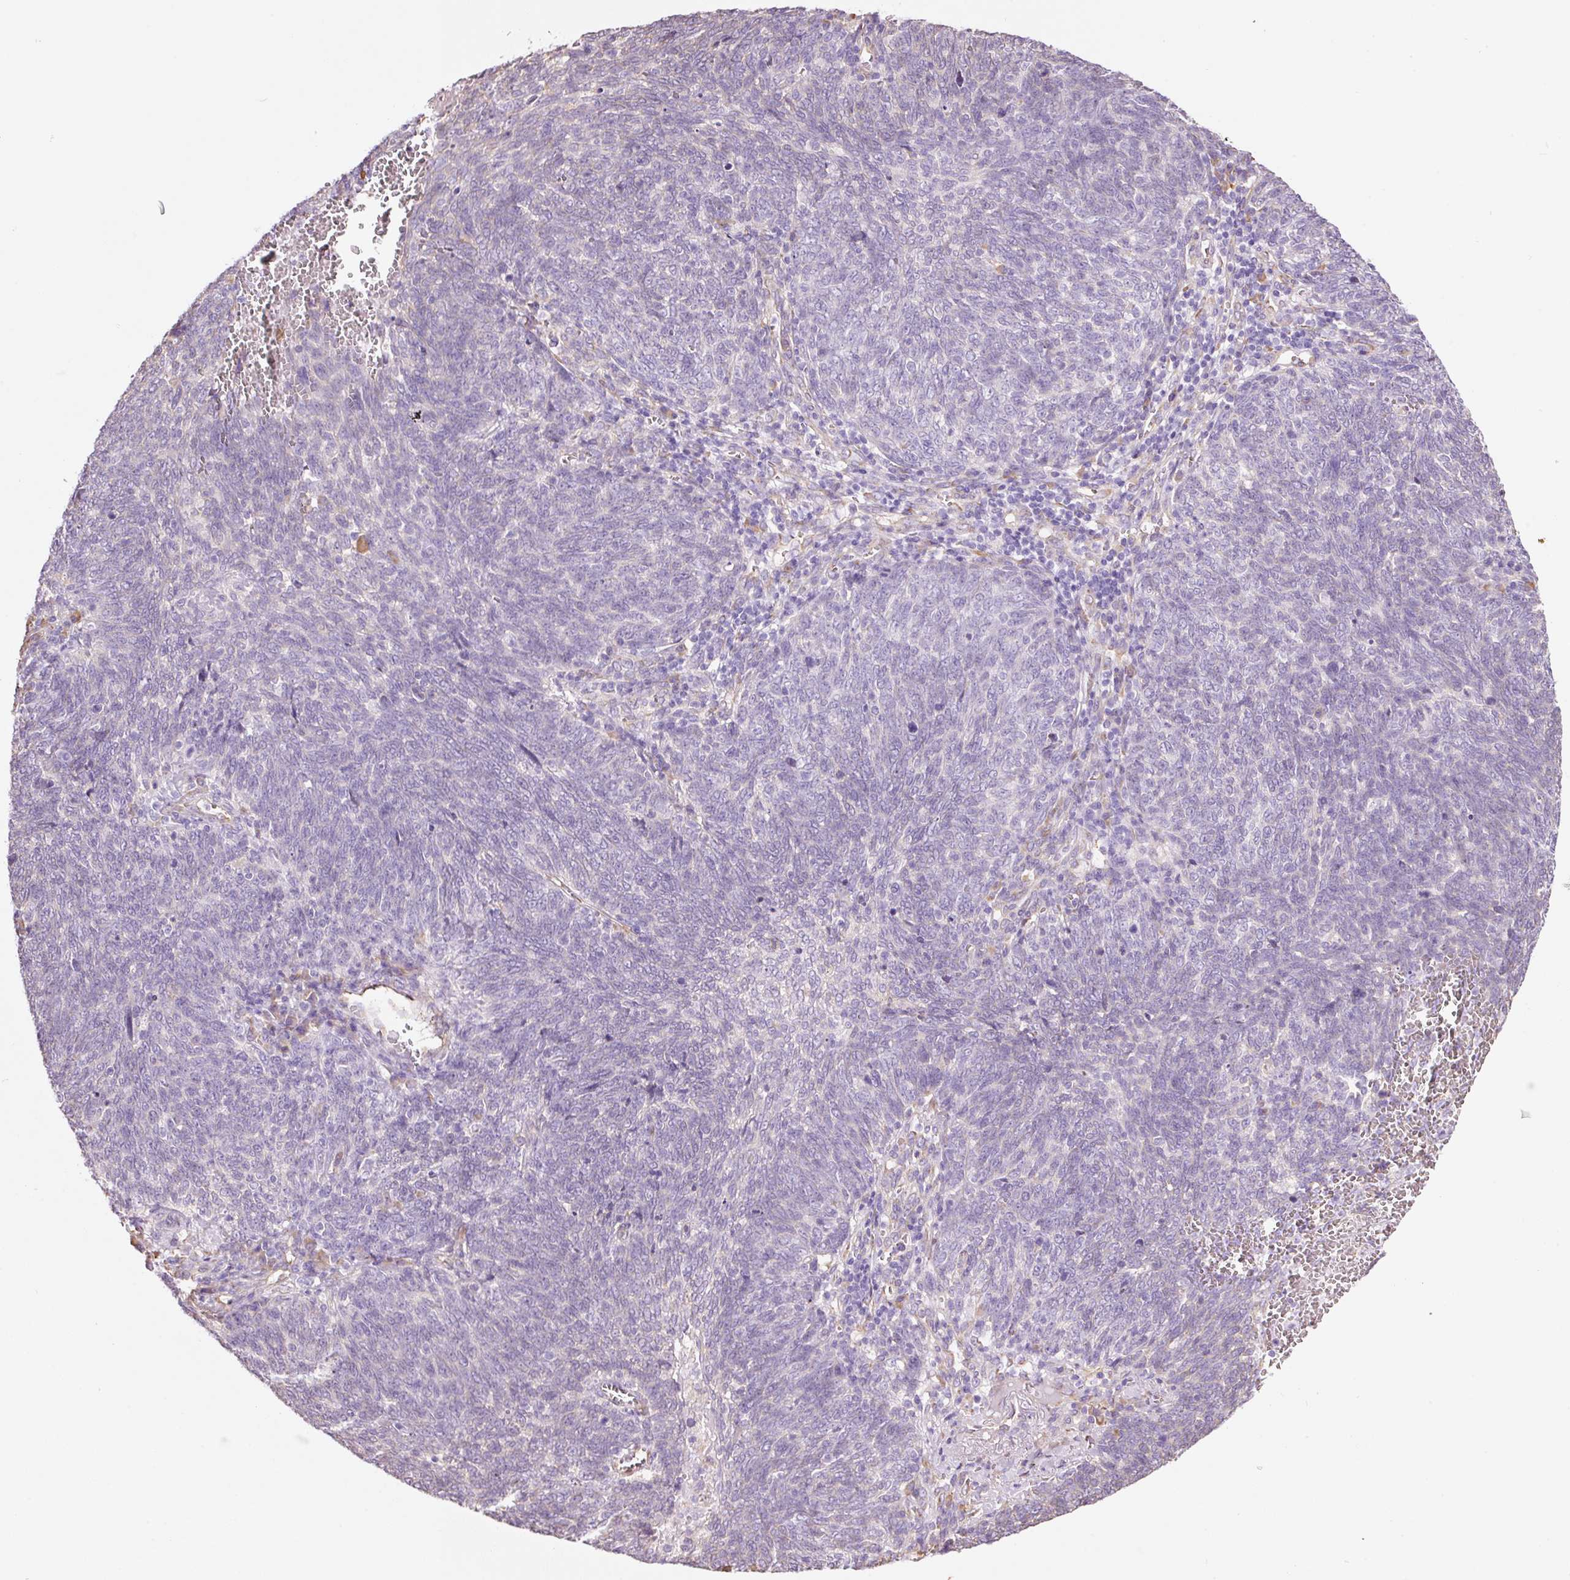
{"staining": {"intensity": "negative", "quantity": "none", "location": "none"}, "tissue": "lung cancer", "cell_type": "Tumor cells", "image_type": "cancer", "snomed": [{"axis": "morphology", "description": "Squamous cell carcinoma, NOS"}, {"axis": "topography", "description": "Lung"}], "caption": "DAB immunohistochemical staining of human lung cancer (squamous cell carcinoma) exhibits no significant expression in tumor cells.", "gene": "GCG", "patient": {"sex": "female", "age": 72}}